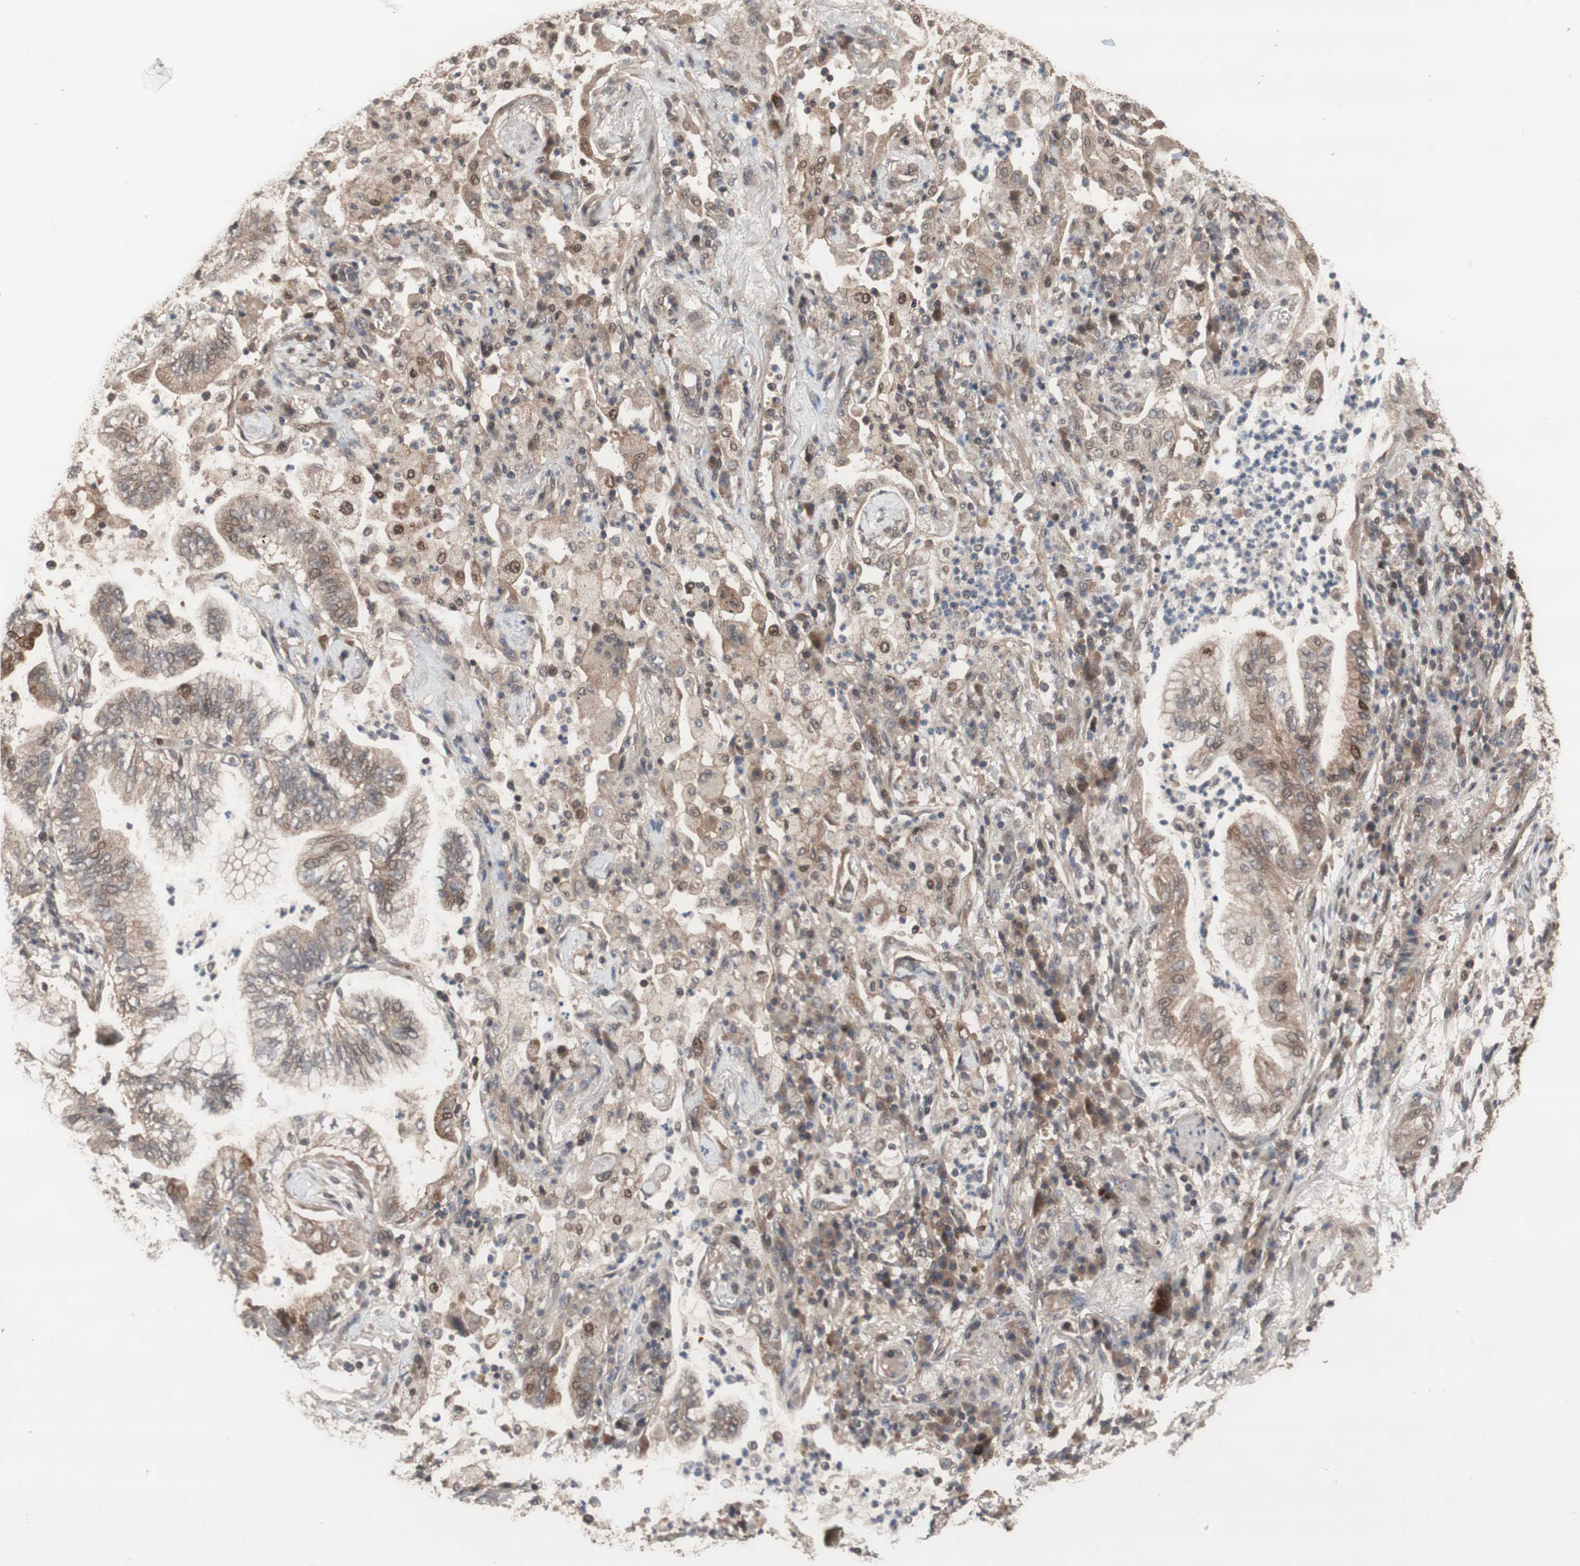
{"staining": {"intensity": "moderate", "quantity": ">75%", "location": "cytoplasmic/membranous"}, "tissue": "lung cancer", "cell_type": "Tumor cells", "image_type": "cancer", "snomed": [{"axis": "morphology", "description": "Normal tissue, NOS"}, {"axis": "morphology", "description": "Adenocarcinoma, NOS"}, {"axis": "topography", "description": "Bronchus"}, {"axis": "topography", "description": "Lung"}], "caption": "Immunohistochemical staining of human lung adenocarcinoma demonstrates medium levels of moderate cytoplasmic/membranous protein positivity in about >75% of tumor cells.", "gene": "KANSL1", "patient": {"sex": "female", "age": 70}}